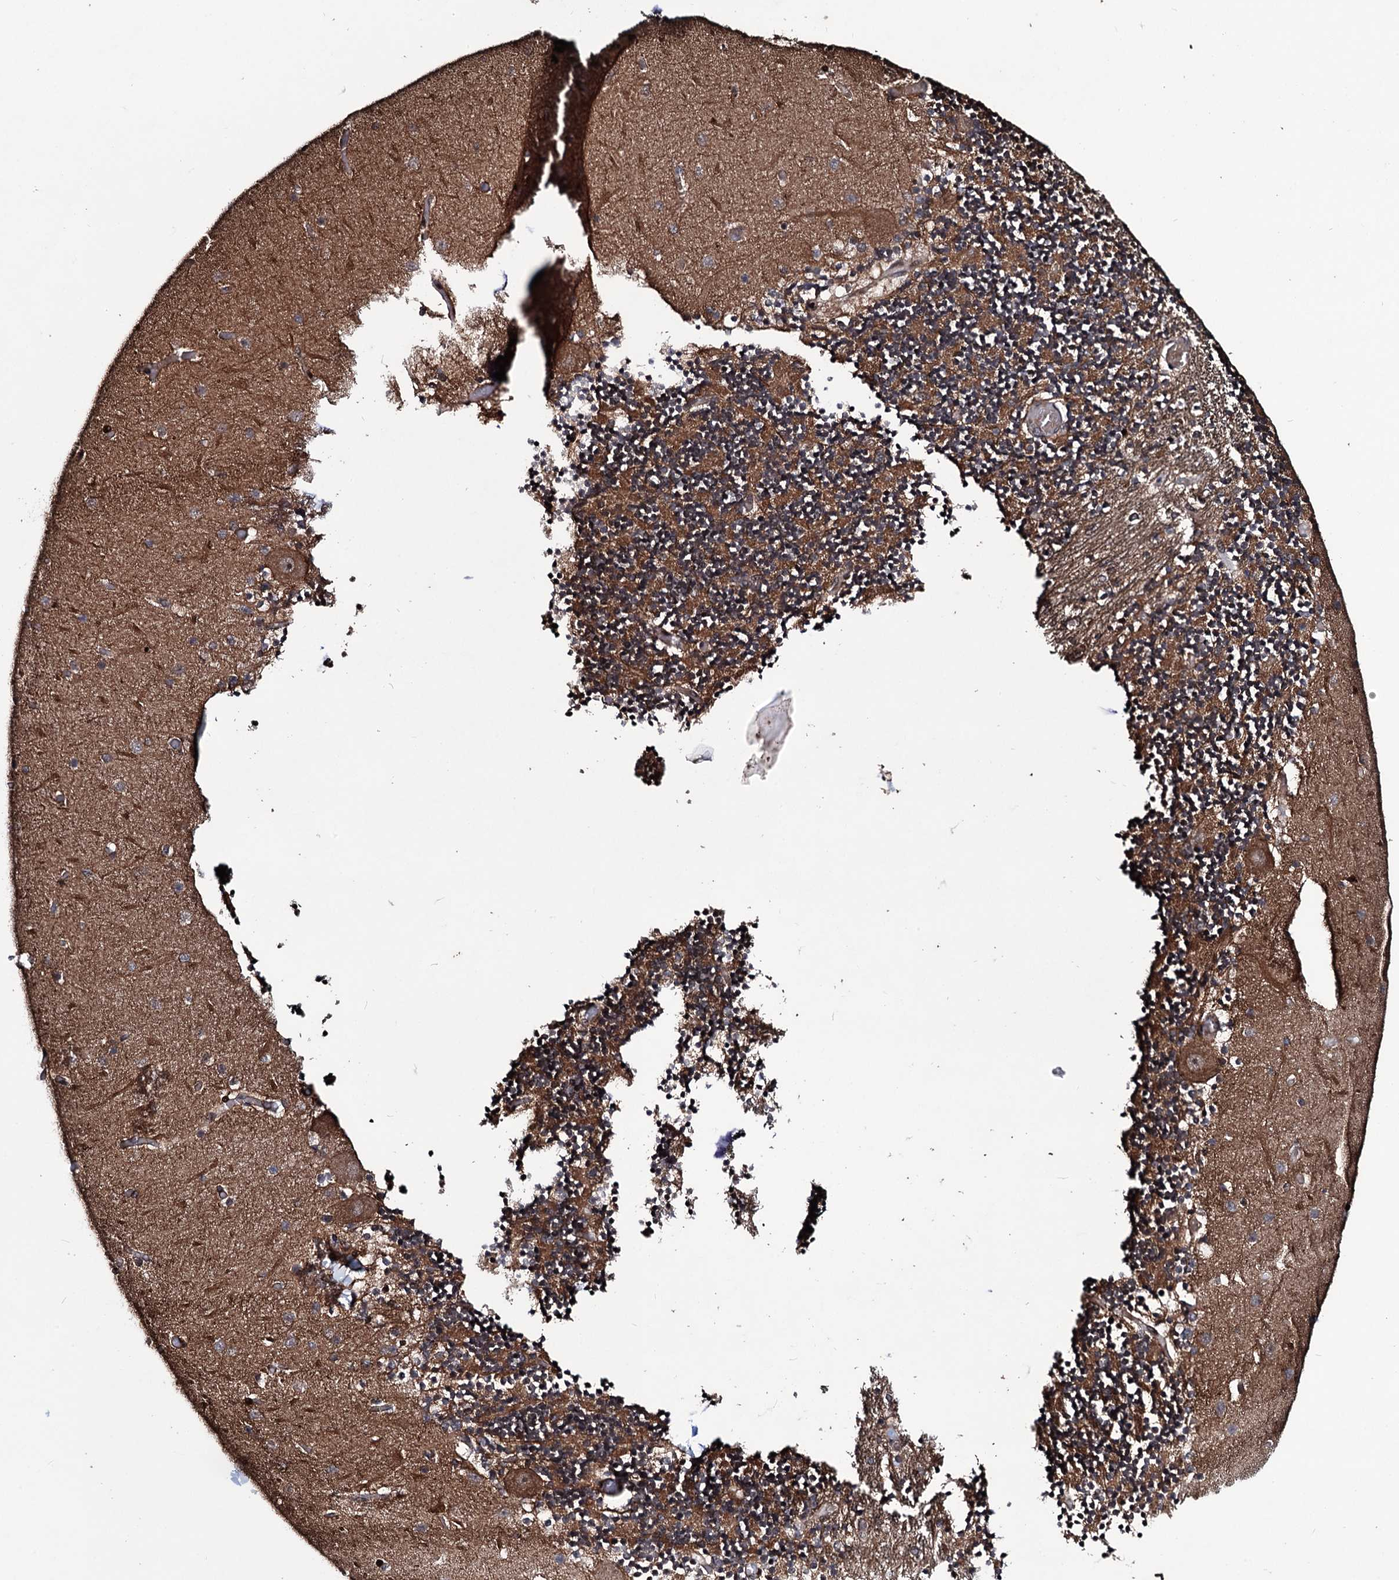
{"staining": {"intensity": "moderate", "quantity": ">75%", "location": "cytoplasmic/membranous"}, "tissue": "cerebellum", "cell_type": "Cells in granular layer", "image_type": "normal", "snomed": [{"axis": "morphology", "description": "Normal tissue, NOS"}, {"axis": "topography", "description": "Cerebellum"}], "caption": "Immunohistochemistry (IHC) histopathology image of benign human cerebellum stained for a protein (brown), which shows medium levels of moderate cytoplasmic/membranous expression in approximately >75% of cells in granular layer.", "gene": "EYA4", "patient": {"sex": "female", "age": 28}}